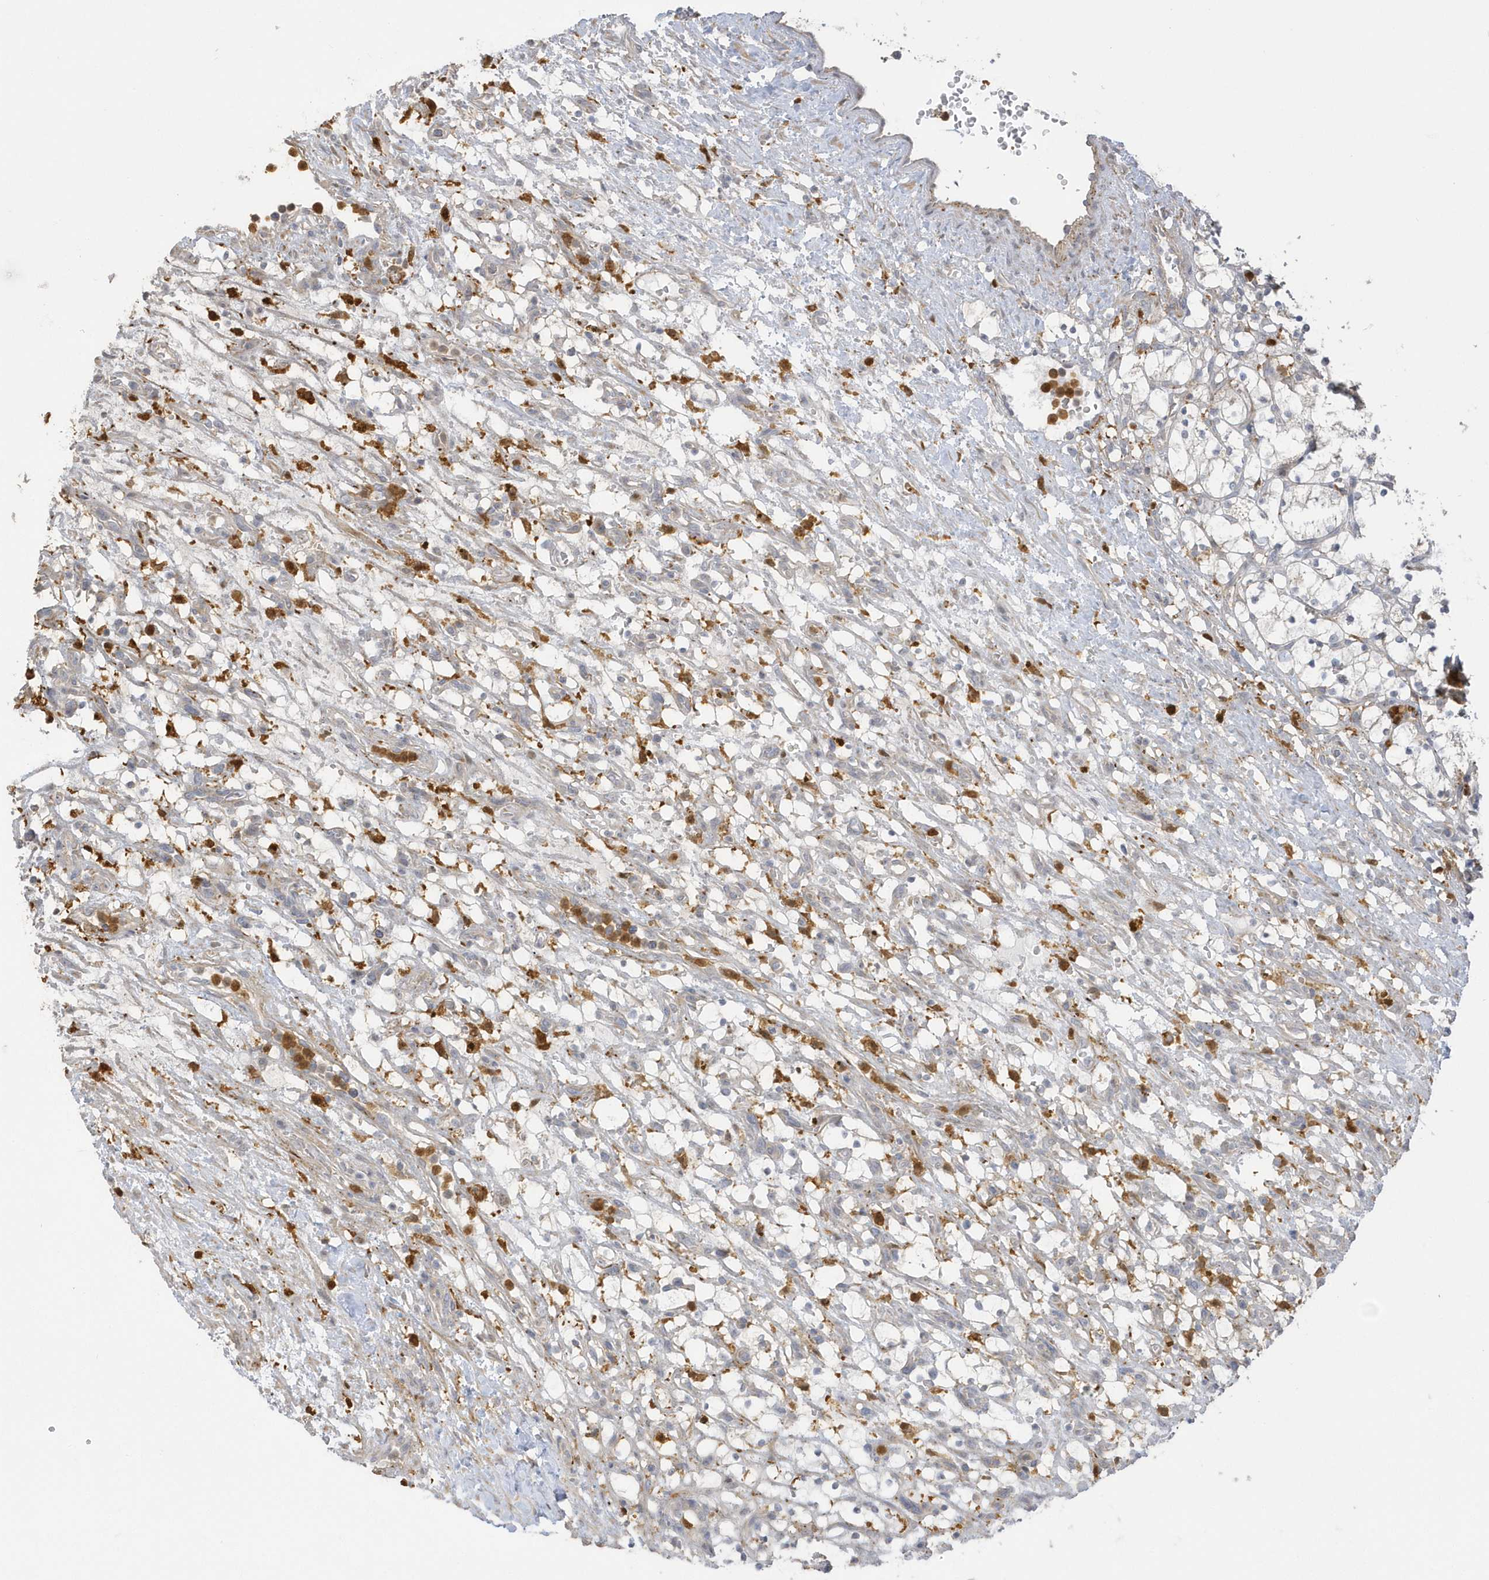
{"staining": {"intensity": "negative", "quantity": "none", "location": "none"}, "tissue": "renal cancer", "cell_type": "Tumor cells", "image_type": "cancer", "snomed": [{"axis": "morphology", "description": "Adenocarcinoma, NOS"}, {"axis": "topography", "description": "Kidney"}], "caption": "Immunohistochemistry (IHC) micrograph of human adenocarcinoma (renal) stained for a protein (brown), which reveals no staining in tumor cells.", "gene": "NAF1", "patient": {"sex": "female", "age": 69}}